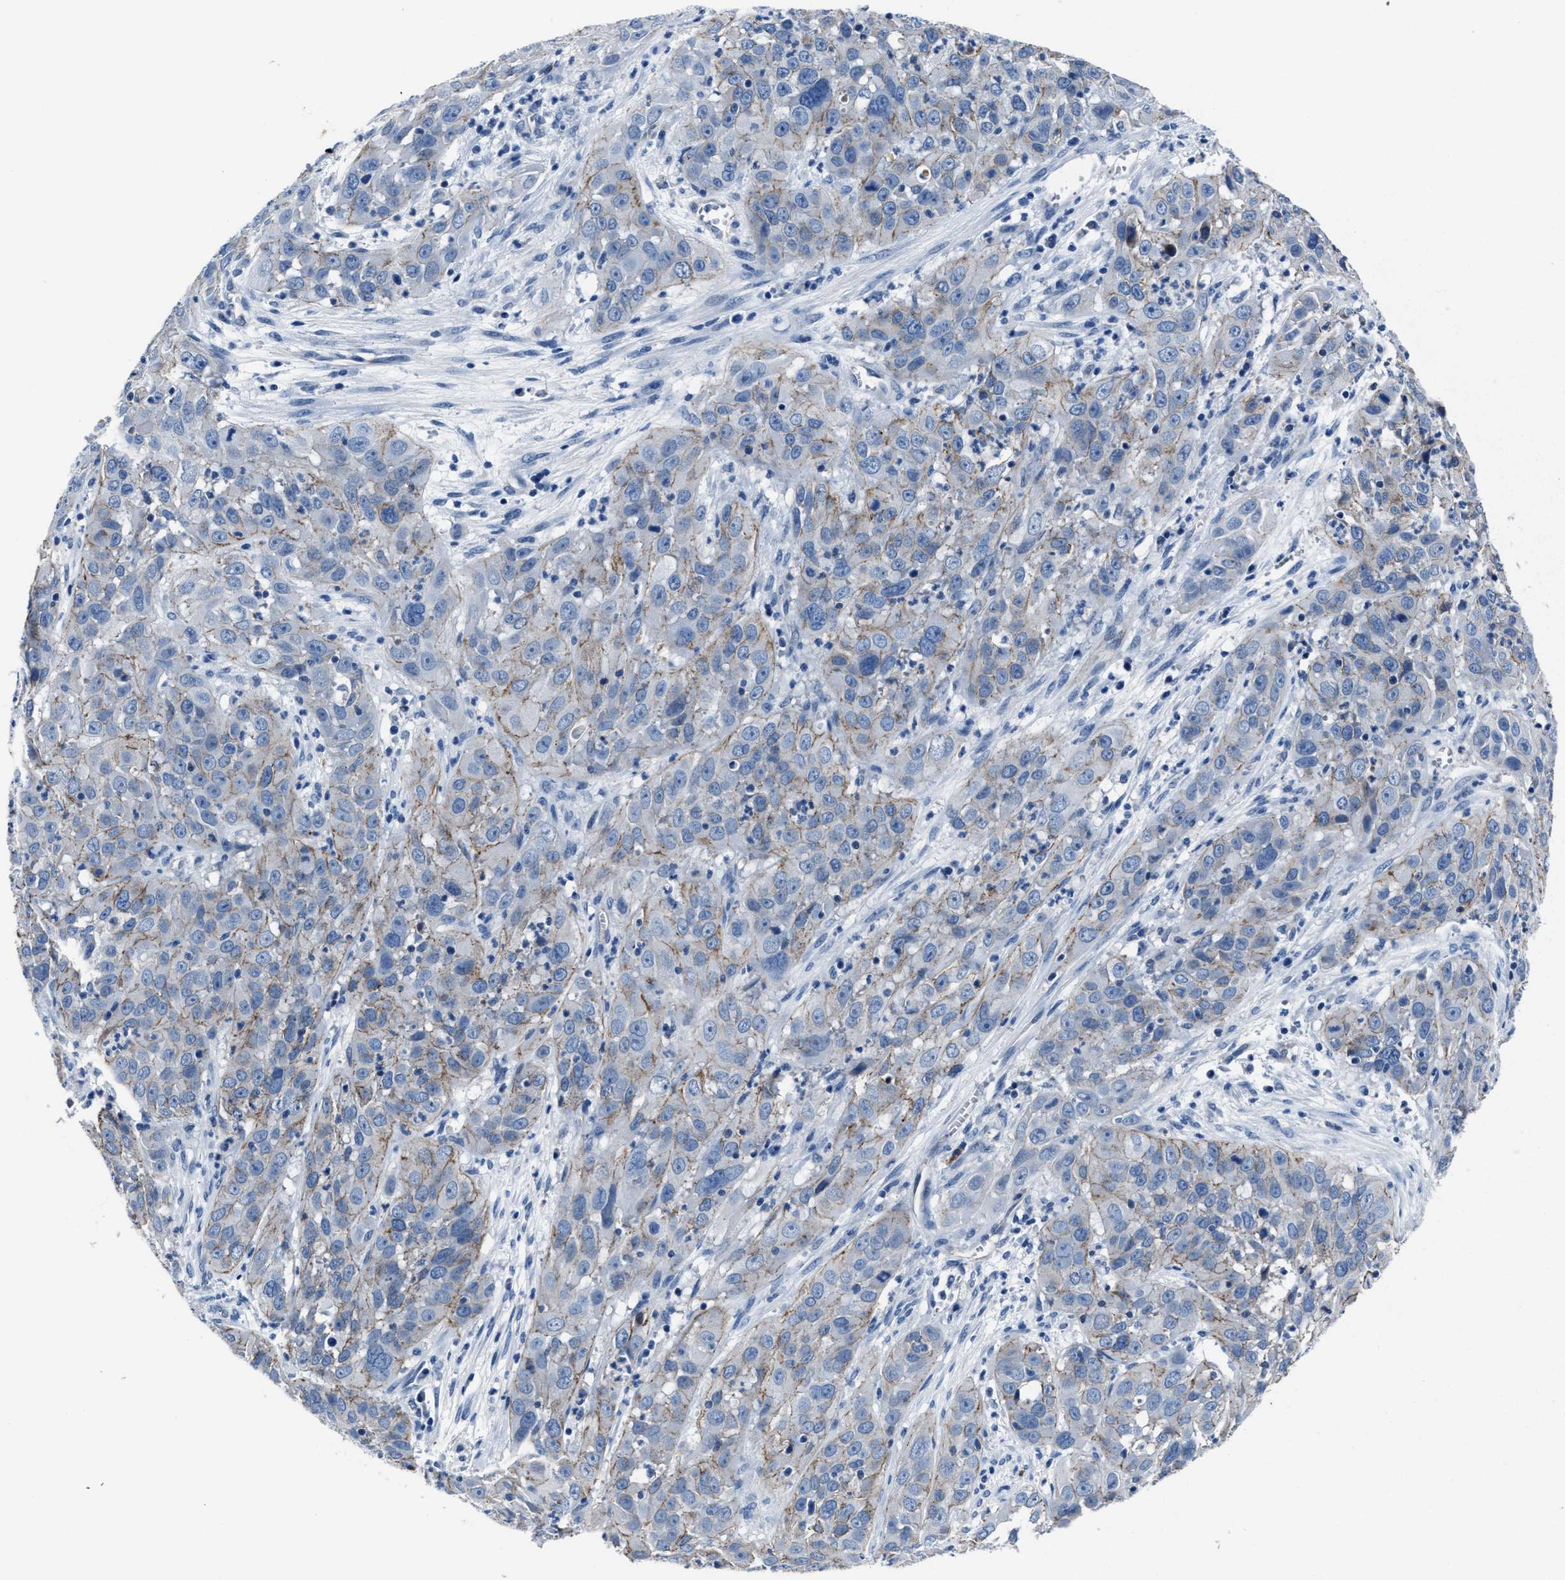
{"staining": {"intensity": "moderate", "quantity": "25%-75%", "location": "cytoplasmic/membranous"}, "tissue": "cervical cancer", "cell_type": "Tumor cells", "image_type": "cancer", "snomed": [{"axis": "morphology", "description": "Squamous cell carcinoma, NOS"}, {"axis": "topography", "description": "Cervix"}], "caption": "A high-resolution histopathology image shows immunohistochemistry (IHC) staining of cervical cancer, which reveals moderate cytoplasmic/membranous positivity in approximately 25%-75% of tumor cells.", "gene": "GHITM", "patient": {"sex": "female", "age": 32}}